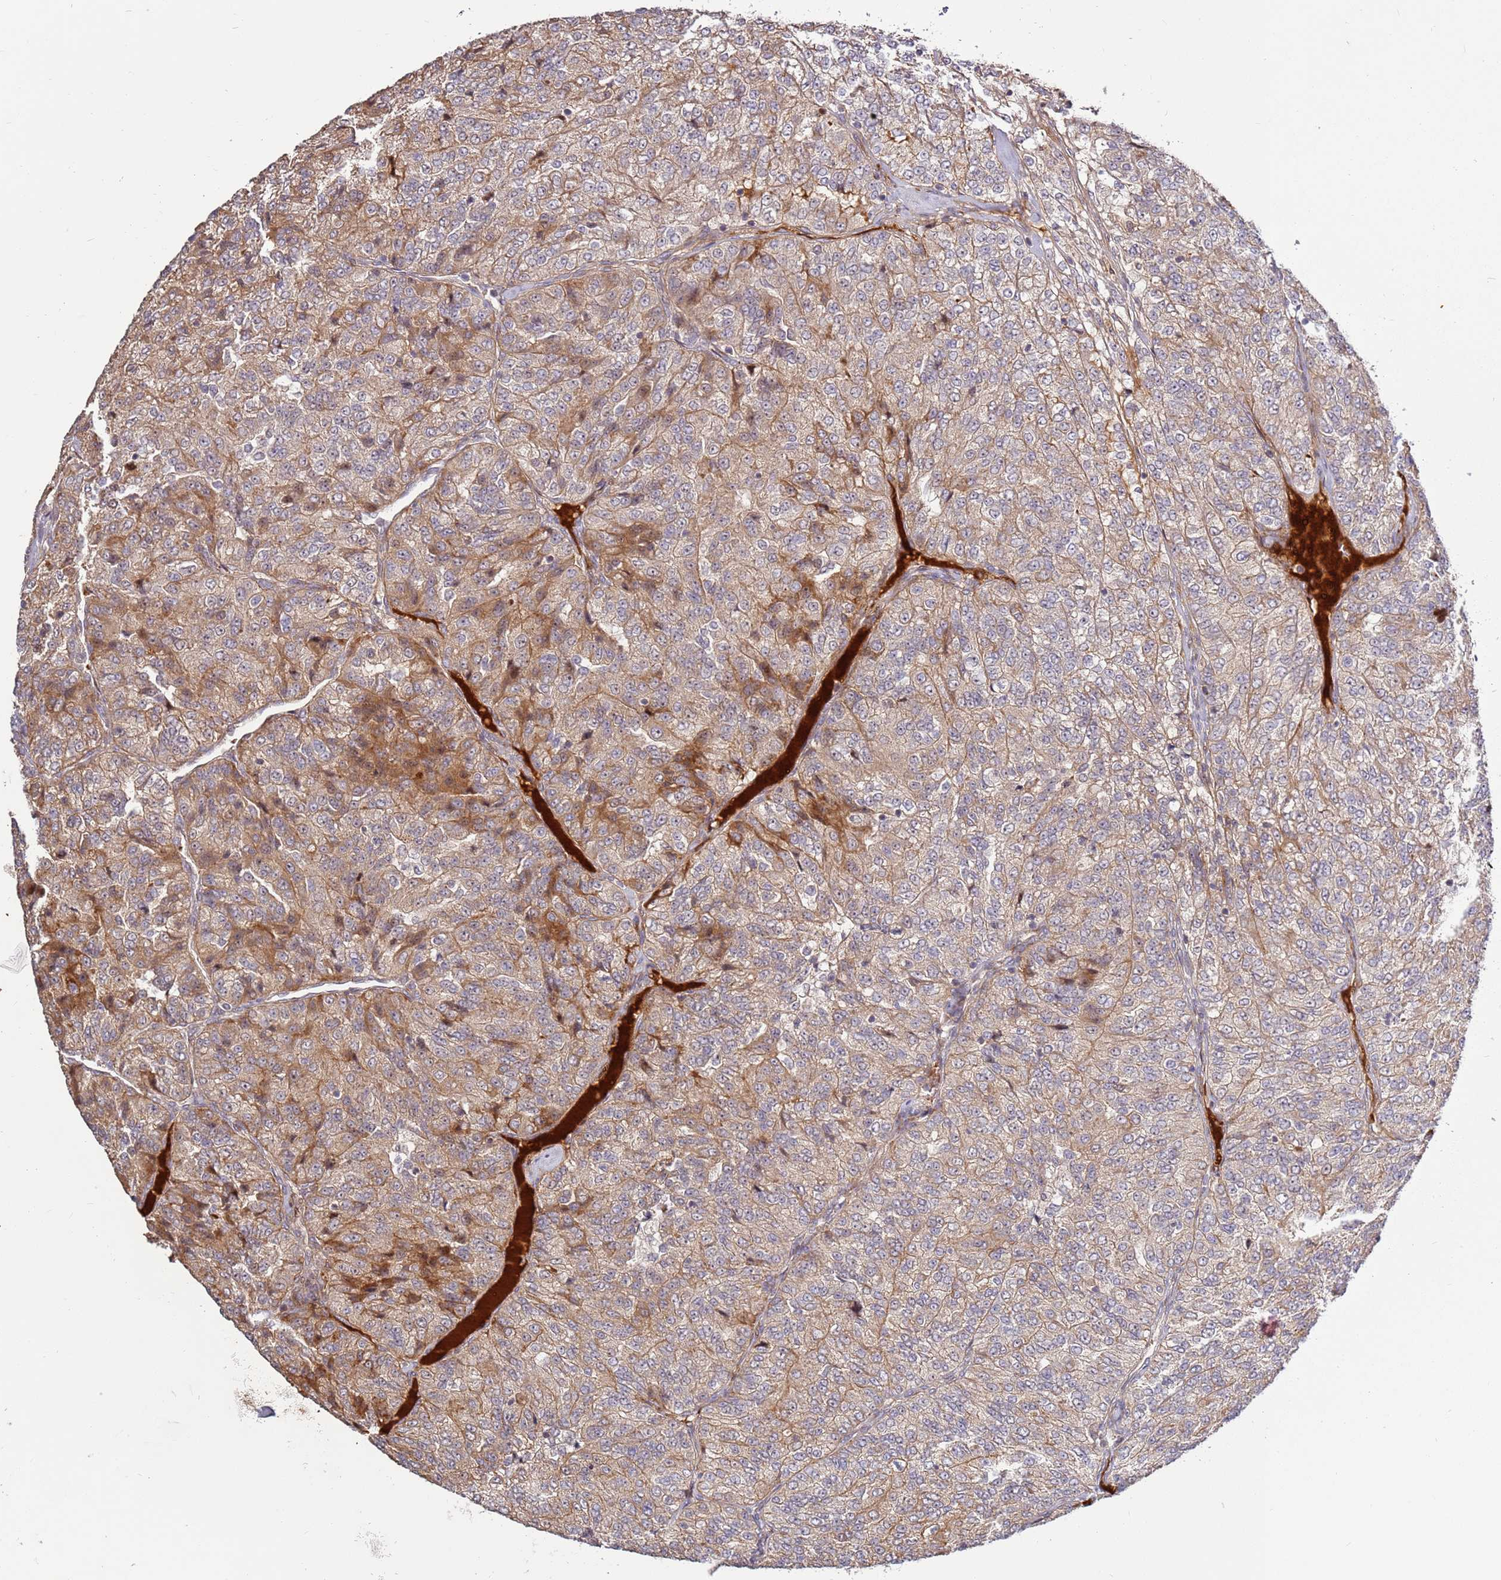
{"staining": {"intensity": "moderate", "quantity": "25%-75%", "location": "cytoplasmic/membranous"}, "tissue": "renal cancer", "cell_type": "Tumor cells", "image_type": "cancer", "snomed": [{"axis": "morphology", "description": "Adenocarcinoma, NOS"}, {"axis": "topography", "description": "Kidney"}], "caption": "An image showing moderate cytoplasmic/membranous staining in about 25%-75% of tumor cells in adenocarcinoma (renal), as visualized by brown immunohistochemical staining.", "gene": "RHBDL1", "patient": {"sex": "female", "age": 63}}